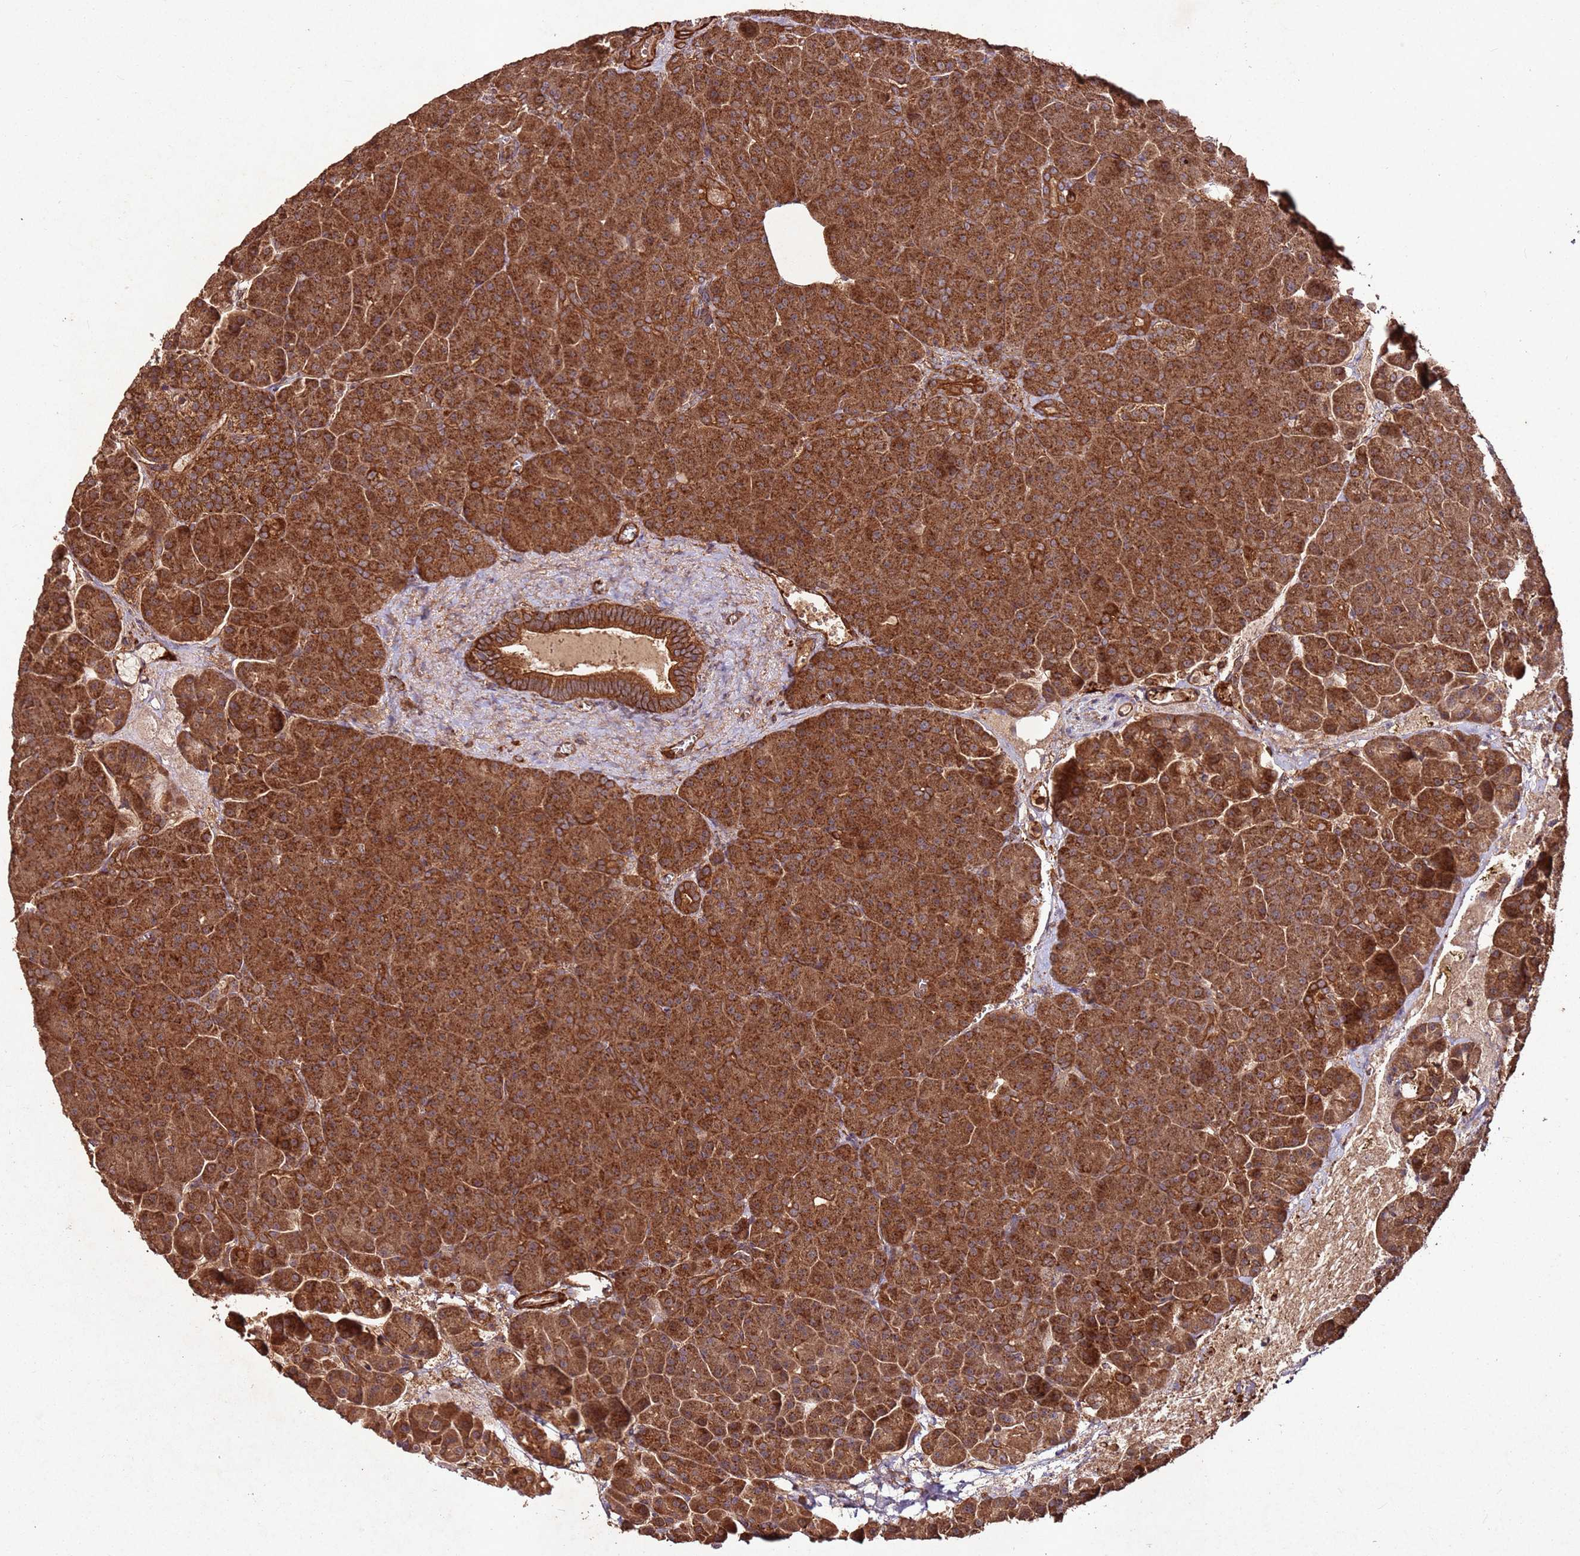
{"staining": {"intensity": "strong", "quantity": ">75%", "location": "cytoplasmic/membranous"}, "tissue": "pancreas", "cell_type": "Exocrine glandular cells", "image_type": "normal", "snomed": [{"axis": "morphology", "description": "Normal tissue, NOS"}, {"axis": "topography", "description": "Pancreas"}], "caption": "This is a micrograph of IHC staining of unremarkable pancreas, which shows strong expression in the cytoplasmic/membranous of exocrine glandular cells.", "gene": "FAM186A", "patient": {"sex": "female", "age": 74}}